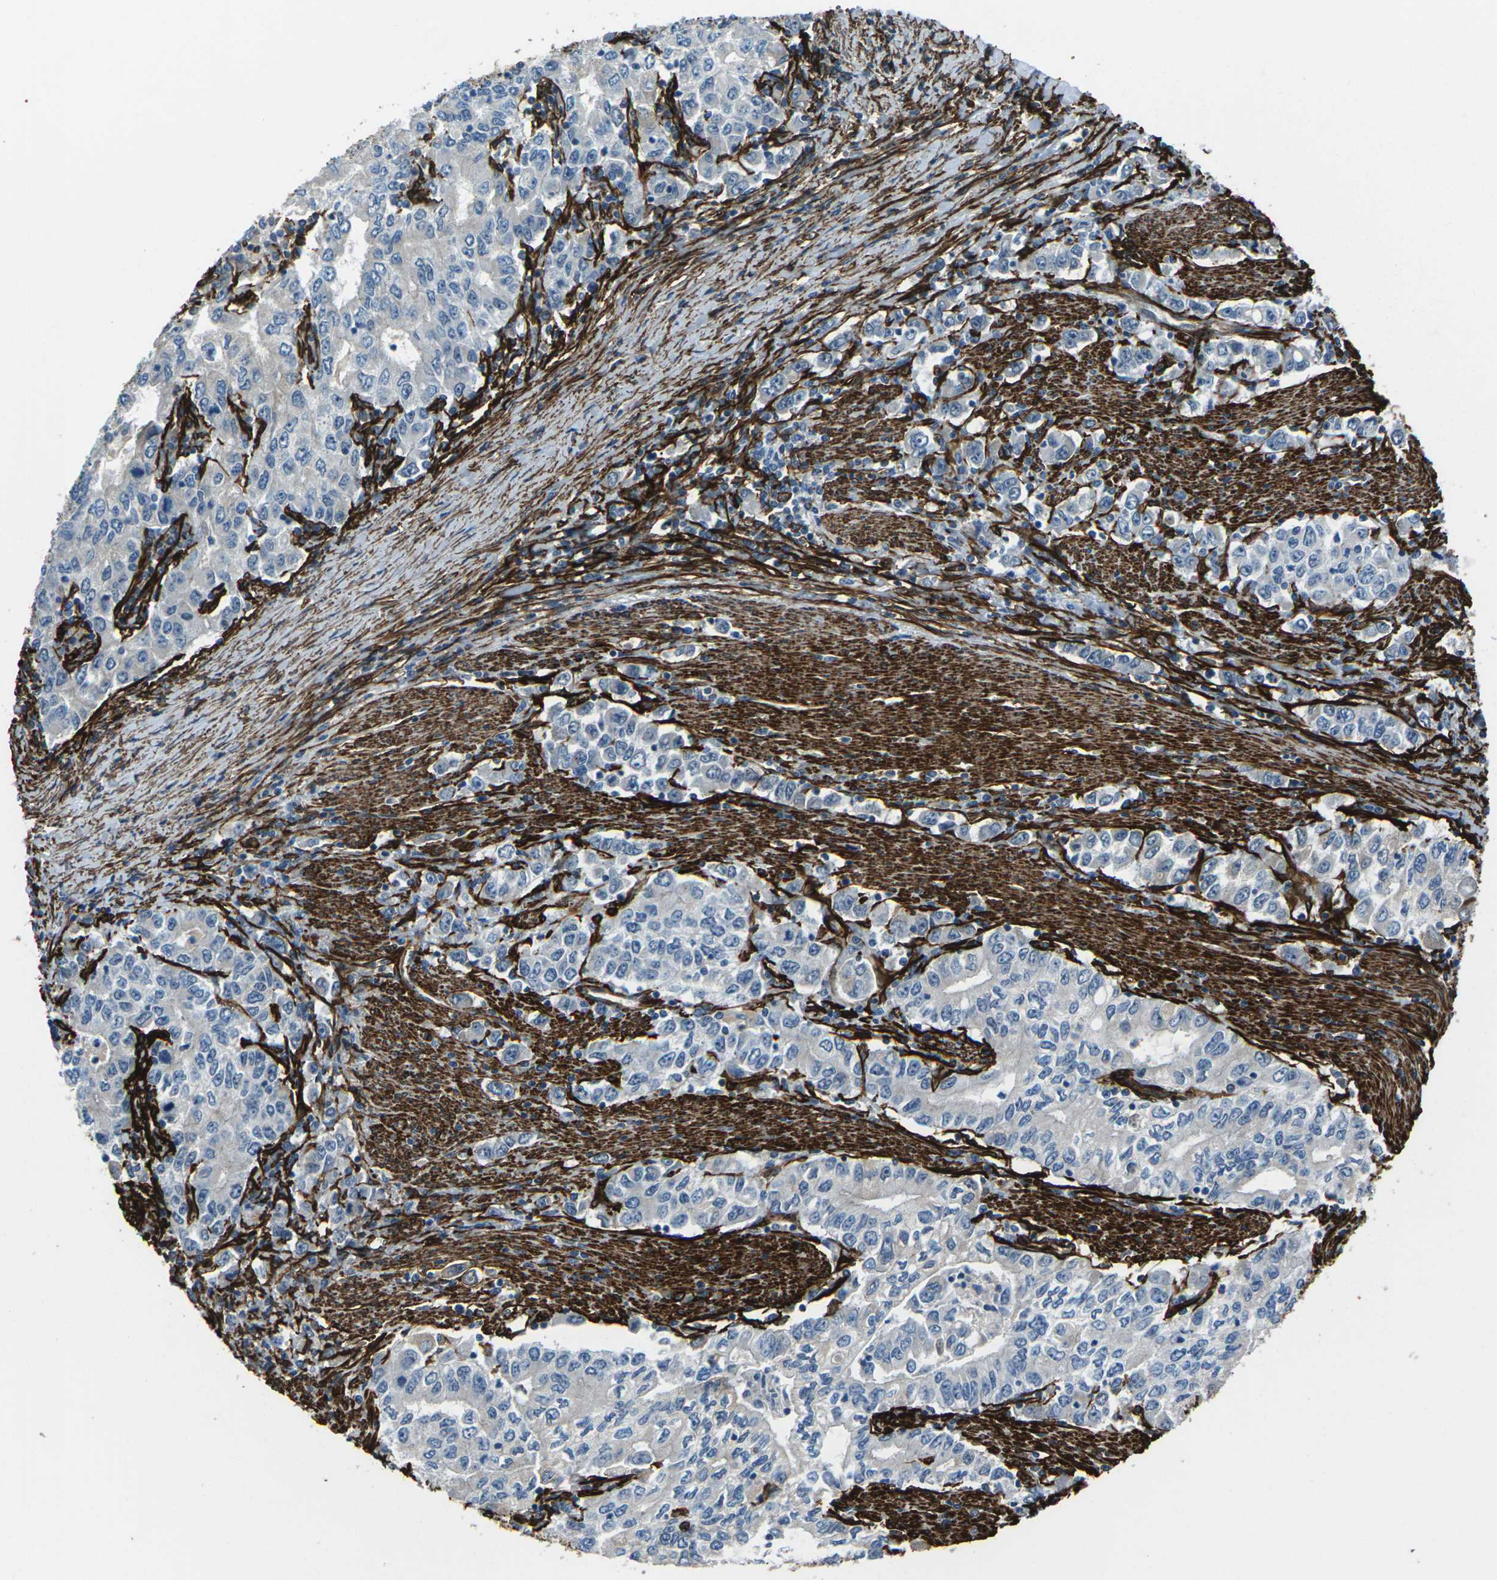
{"staining": {"intensity": "negative", "quantity": "none", "location": "none"}, "tissue": "stomach cancer", "cell_type": "Tumor cells", "image_type": "cancer", "snomed": [{"axis": "morphology", "description": "Adenocarcinoma, NOS"}, {"axis": "topography", "description": "Stomach, lower"}], "caption": "A photomicrograph of human stomach cancer (adenocarcinoma) is negative for staining in tumor cells.", "gene": "GRAMD1C", "patient": {"sex": "female", "age": 72}}